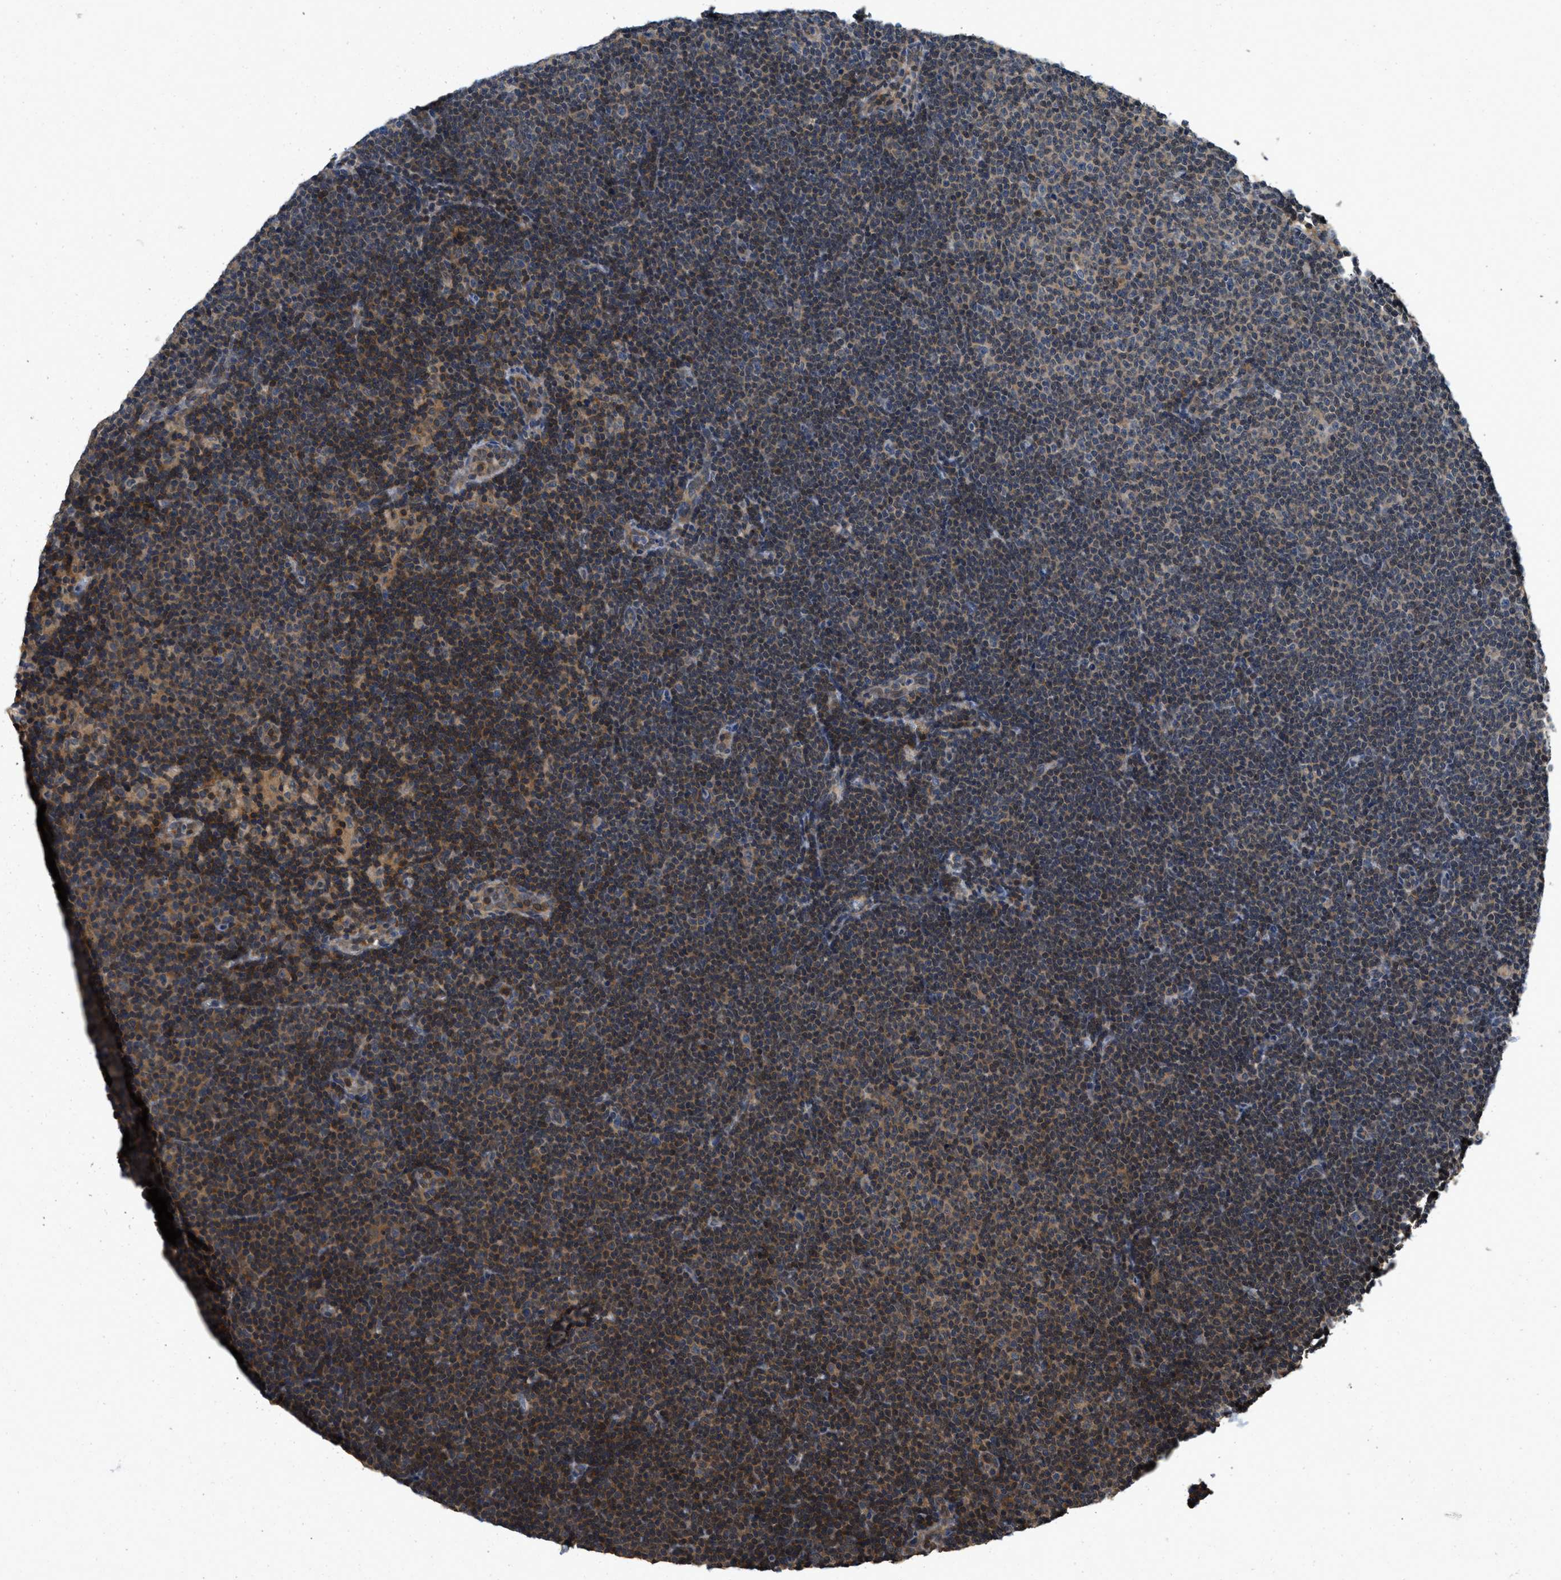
{"staining": {"intensity": "moderate", "quantity": "25%-75%", "location": "cytoplasmic/membranous"}, "tissue": "lymphoma", "cell_type": "Tumor cells", "image_type": "cancer", "snomed": [{"axis": "morphology", "description": "Malignant lymphoma, non-Hodgkin's type, Low grade"}, {"axis": "topography", "description": "Lymph node"}], "caption": "Malignant lymphoma, non-Hodgkin's type (low-grade) tissue displays moderate cytoplasmic/membranous staining in approximately 25%-75% of tumor cells", "gene": "TES", "patient": {"sex": "female", "age": 53}}